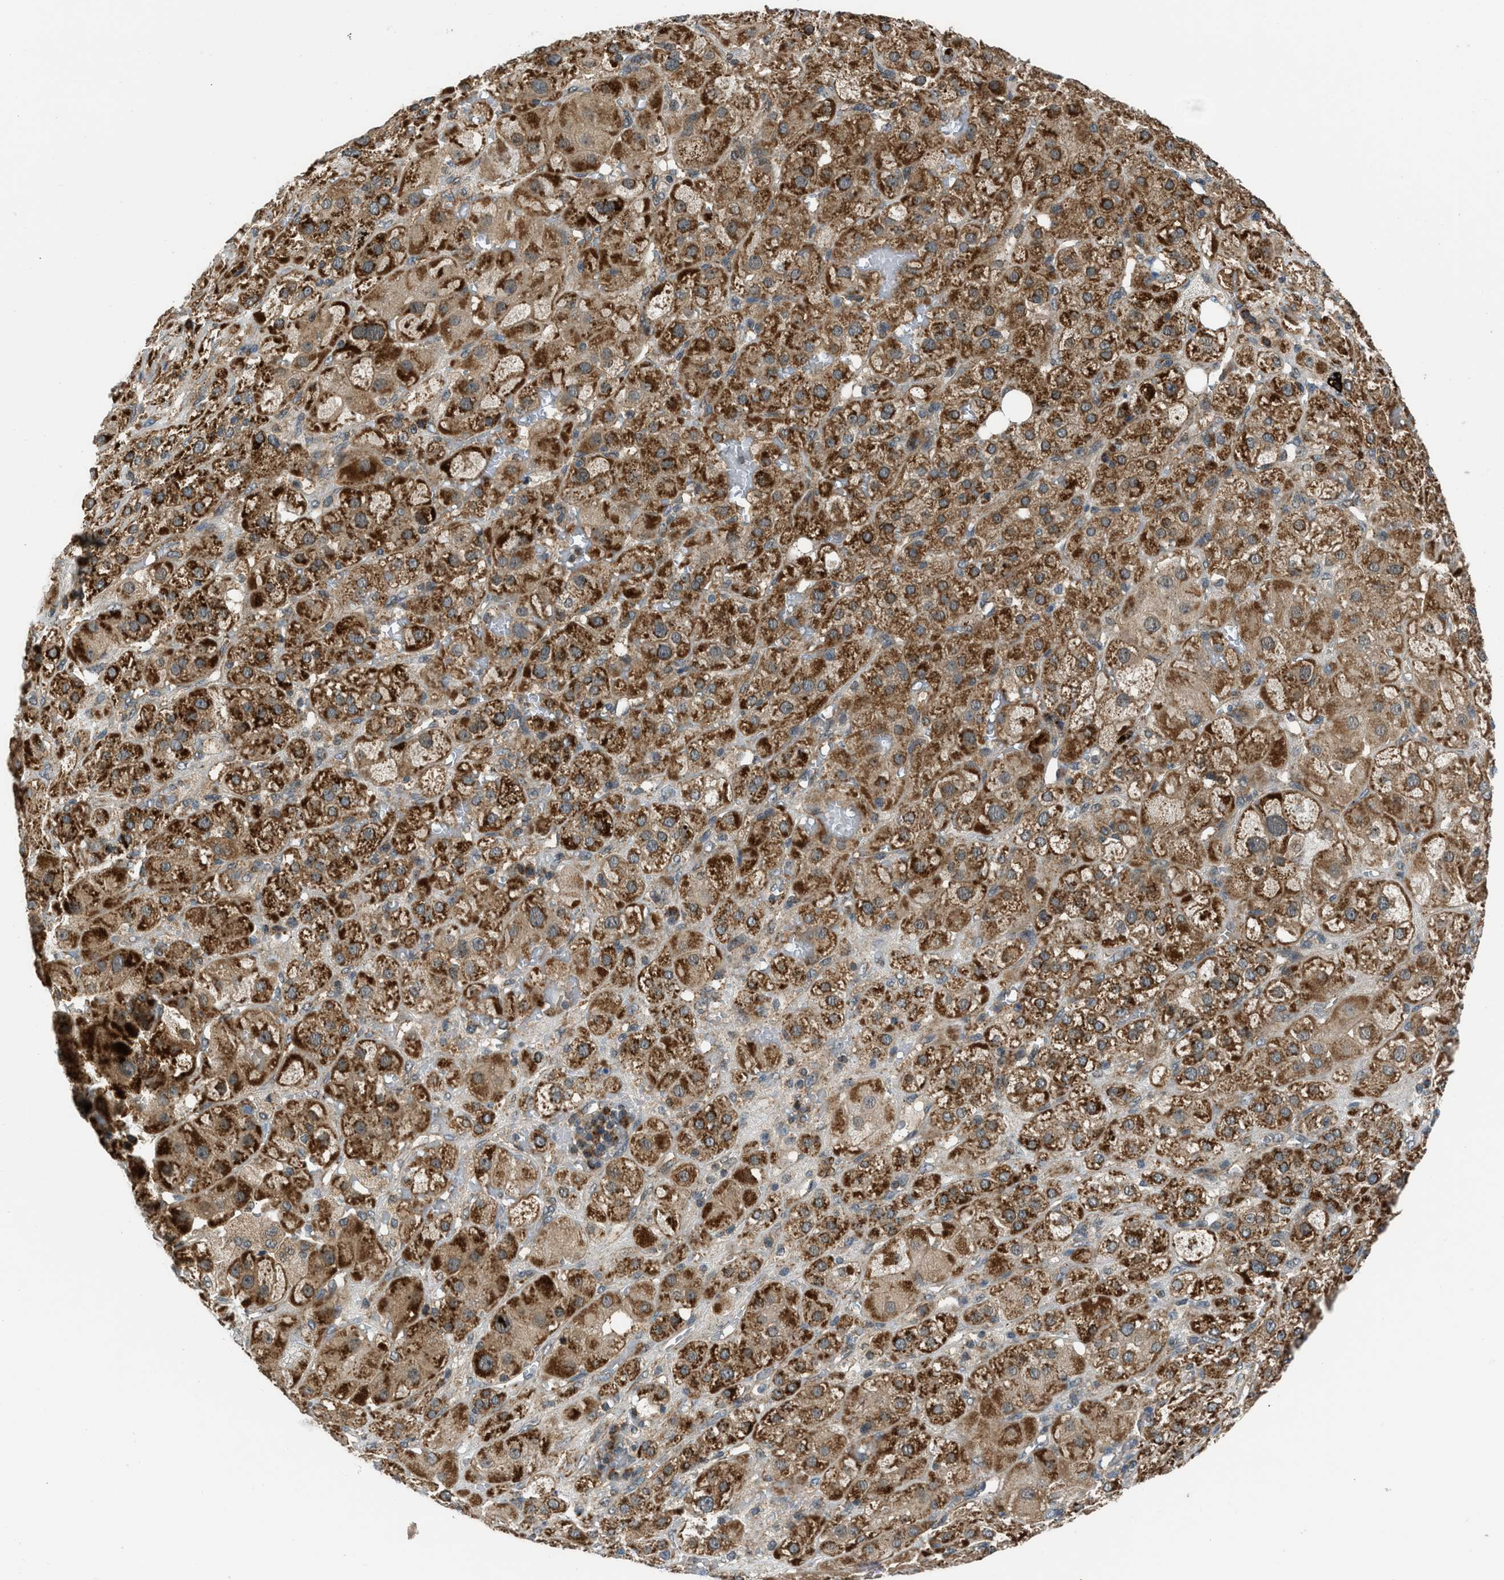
{"staining": {"intensity": "strong", "quantity": ">75%", "location": "cytoplasmic/membranous"}, "tissue": "adrenal gland", "cell_type": "Glandular cells", "image_type": "normal", "snomed": [{"axis": "morphology", "description": "Normal tissue, NOS"}, {"axis": "topography", "description": "Adrenal gland"}], "caption": "This micrograph shows immunohistochemistry (IHC) staining of normal adrenal gland, with high strong cytoplasmic/membranous staining in approximately >75% of glandular cells.", "gene": "SESN2", "patient": {"sex": "female", "age": 47}}